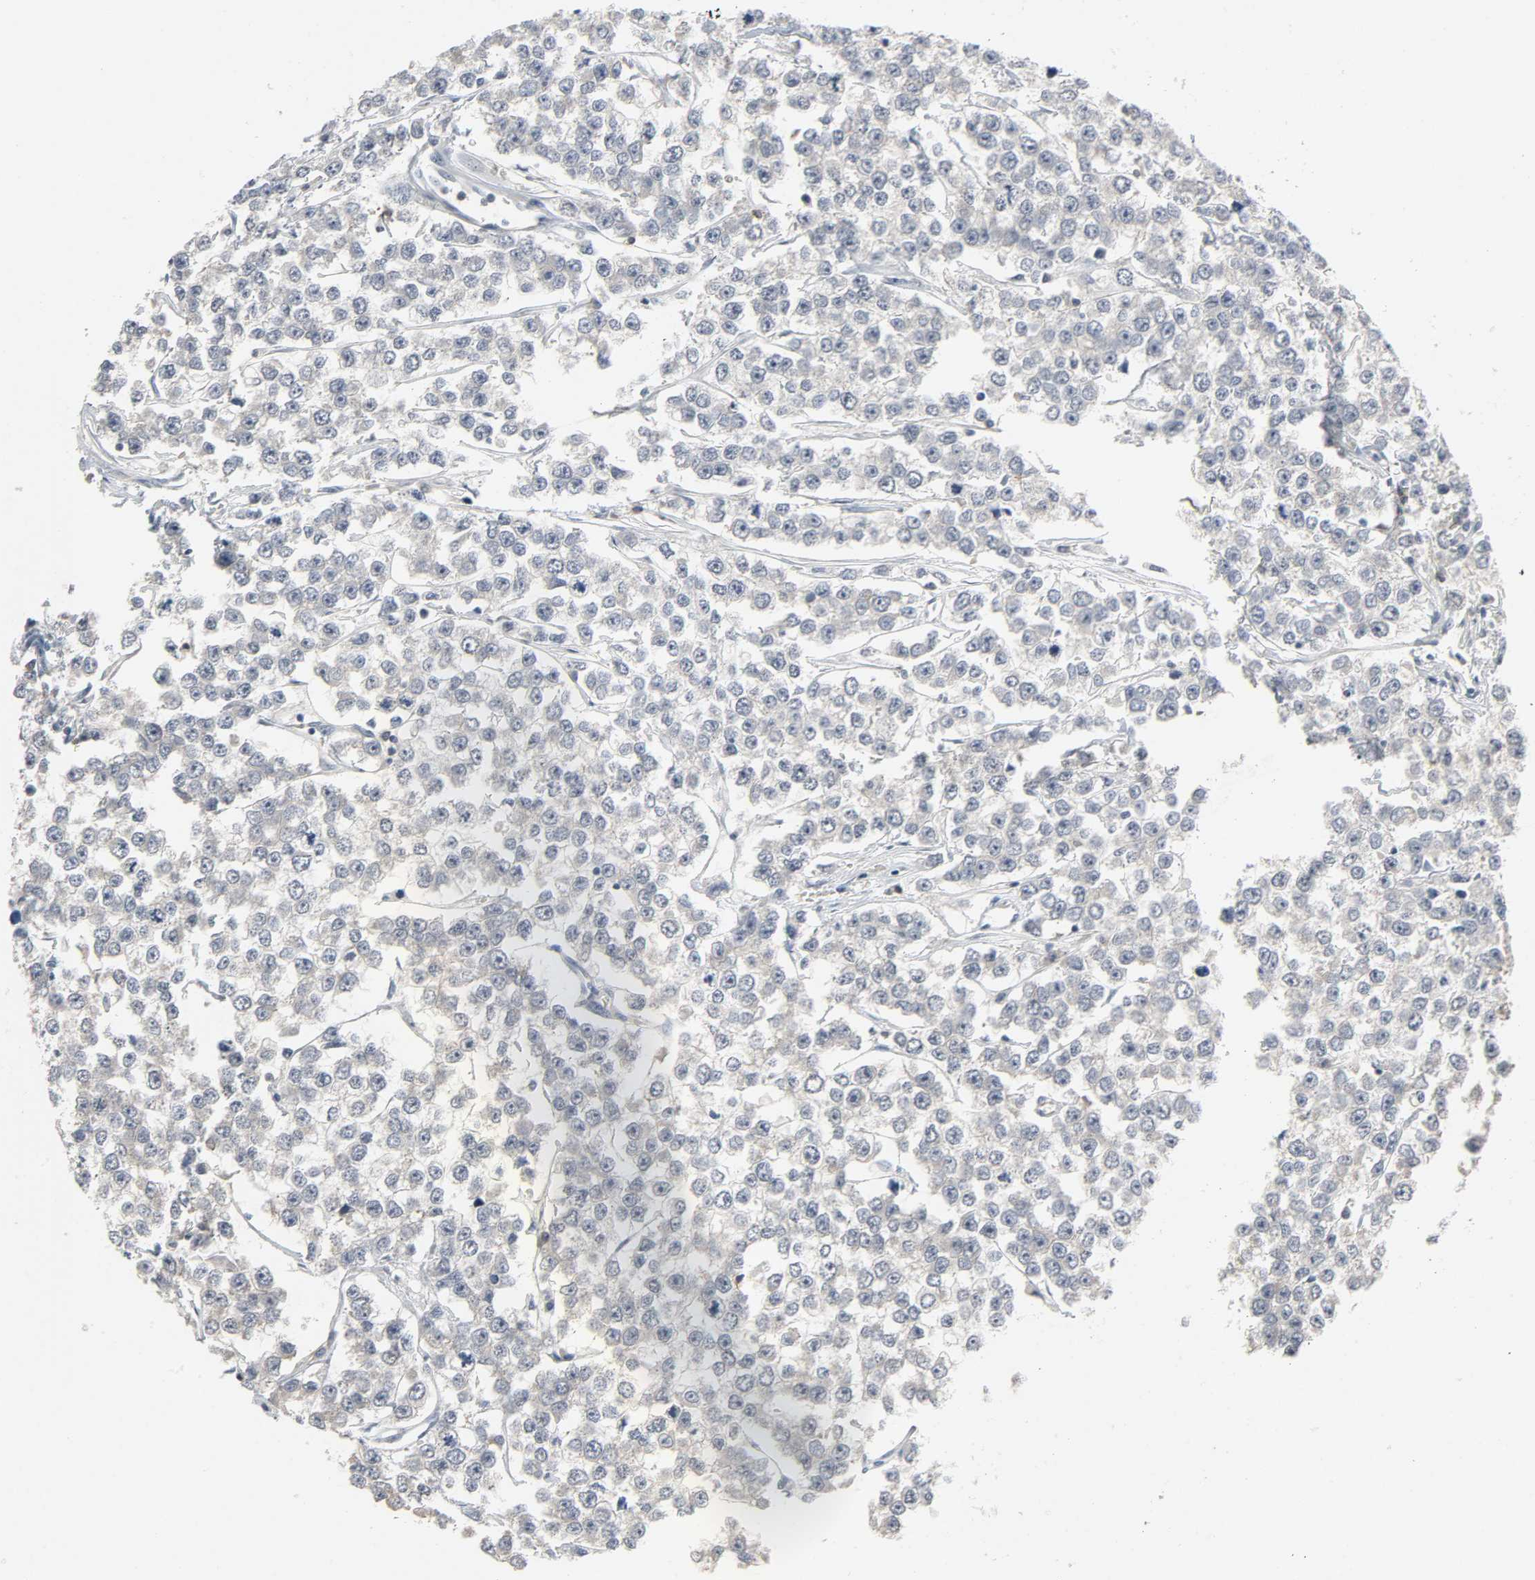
{"staining": {"intensity": "negative", "quantity": "none", "location": "none"}, "tissue": "testis cancer", "cell_type": "Tumor cells", "image_type": "cancer", "snomed": [{"axis": "morphology", "description": "Seminoma, NOS"}, {"axis": "morphology", "description": "Carcinoma, Embryonal, NOS"}, {"axis": "topography", "description": "Testis"}], "caption": "DAB immunohistochemical staining of human testis cancer displays no significant expression in tumor cells. (Immunohistochemistry, brightfield microscopy, high magnification).", "gene": "CD4", "patient": {"sex": "male", "age": 52}}